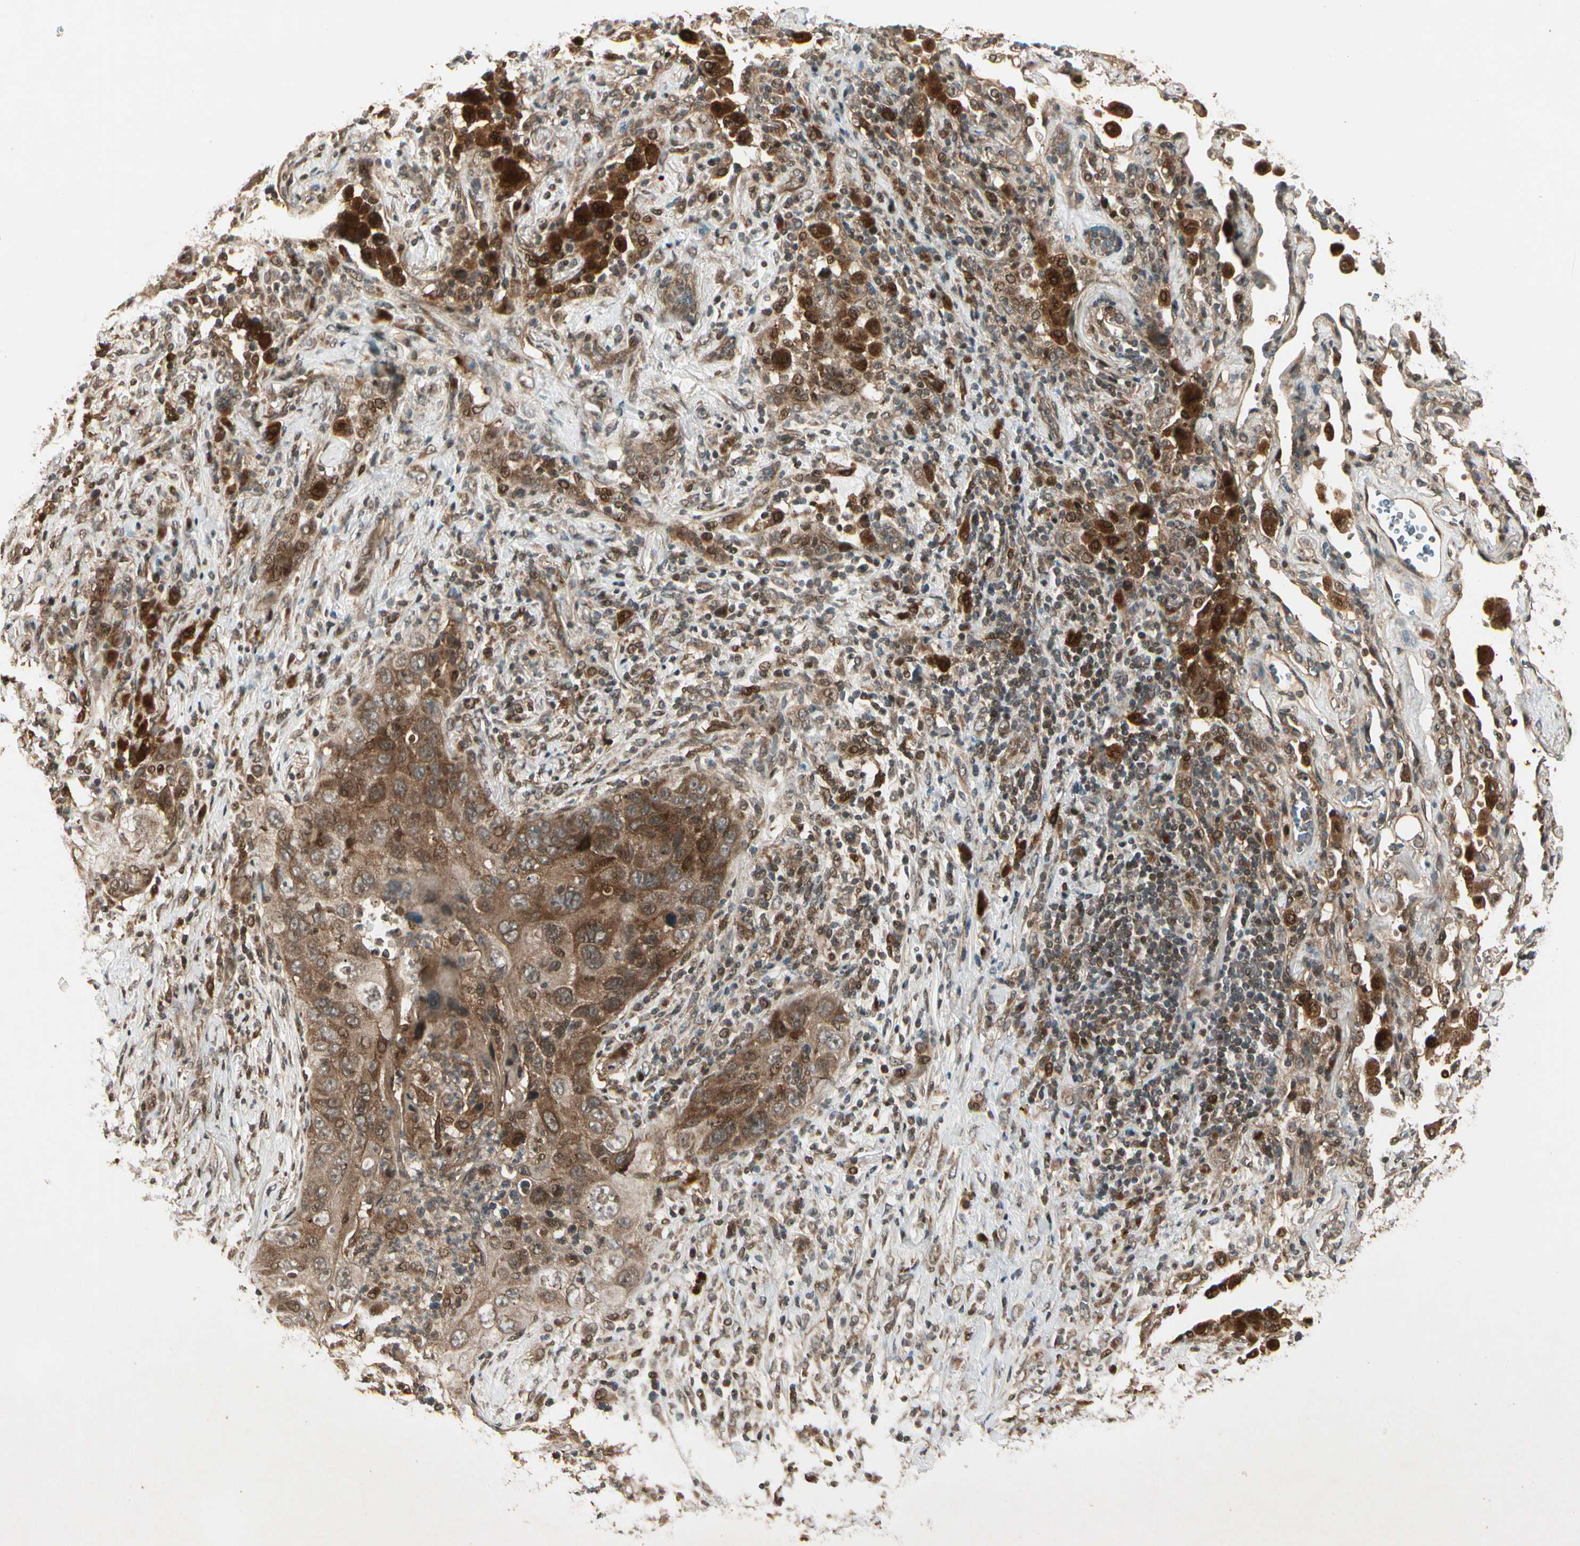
{"staining": {"intensity": "weak", "quantity": ">75%", "location": "cytoplasmic/membranous"}, "tissue": "lung cancer", "cell_type": "Tumor cells", "image_type": "cancer", "snomed": [{"axis": "morphology", "description": "Squamous cell carcinoma, NOS"}, {"axis": "topography", "description": "Lung"}], "caption": "Protein staining shows weak cytoplasmic/membranous expression in approximately >75% of tumor cells in squamous cell carcinoma (lung).", "gene": "GLUL", "patient": {"sex": "female", "age": 67}}